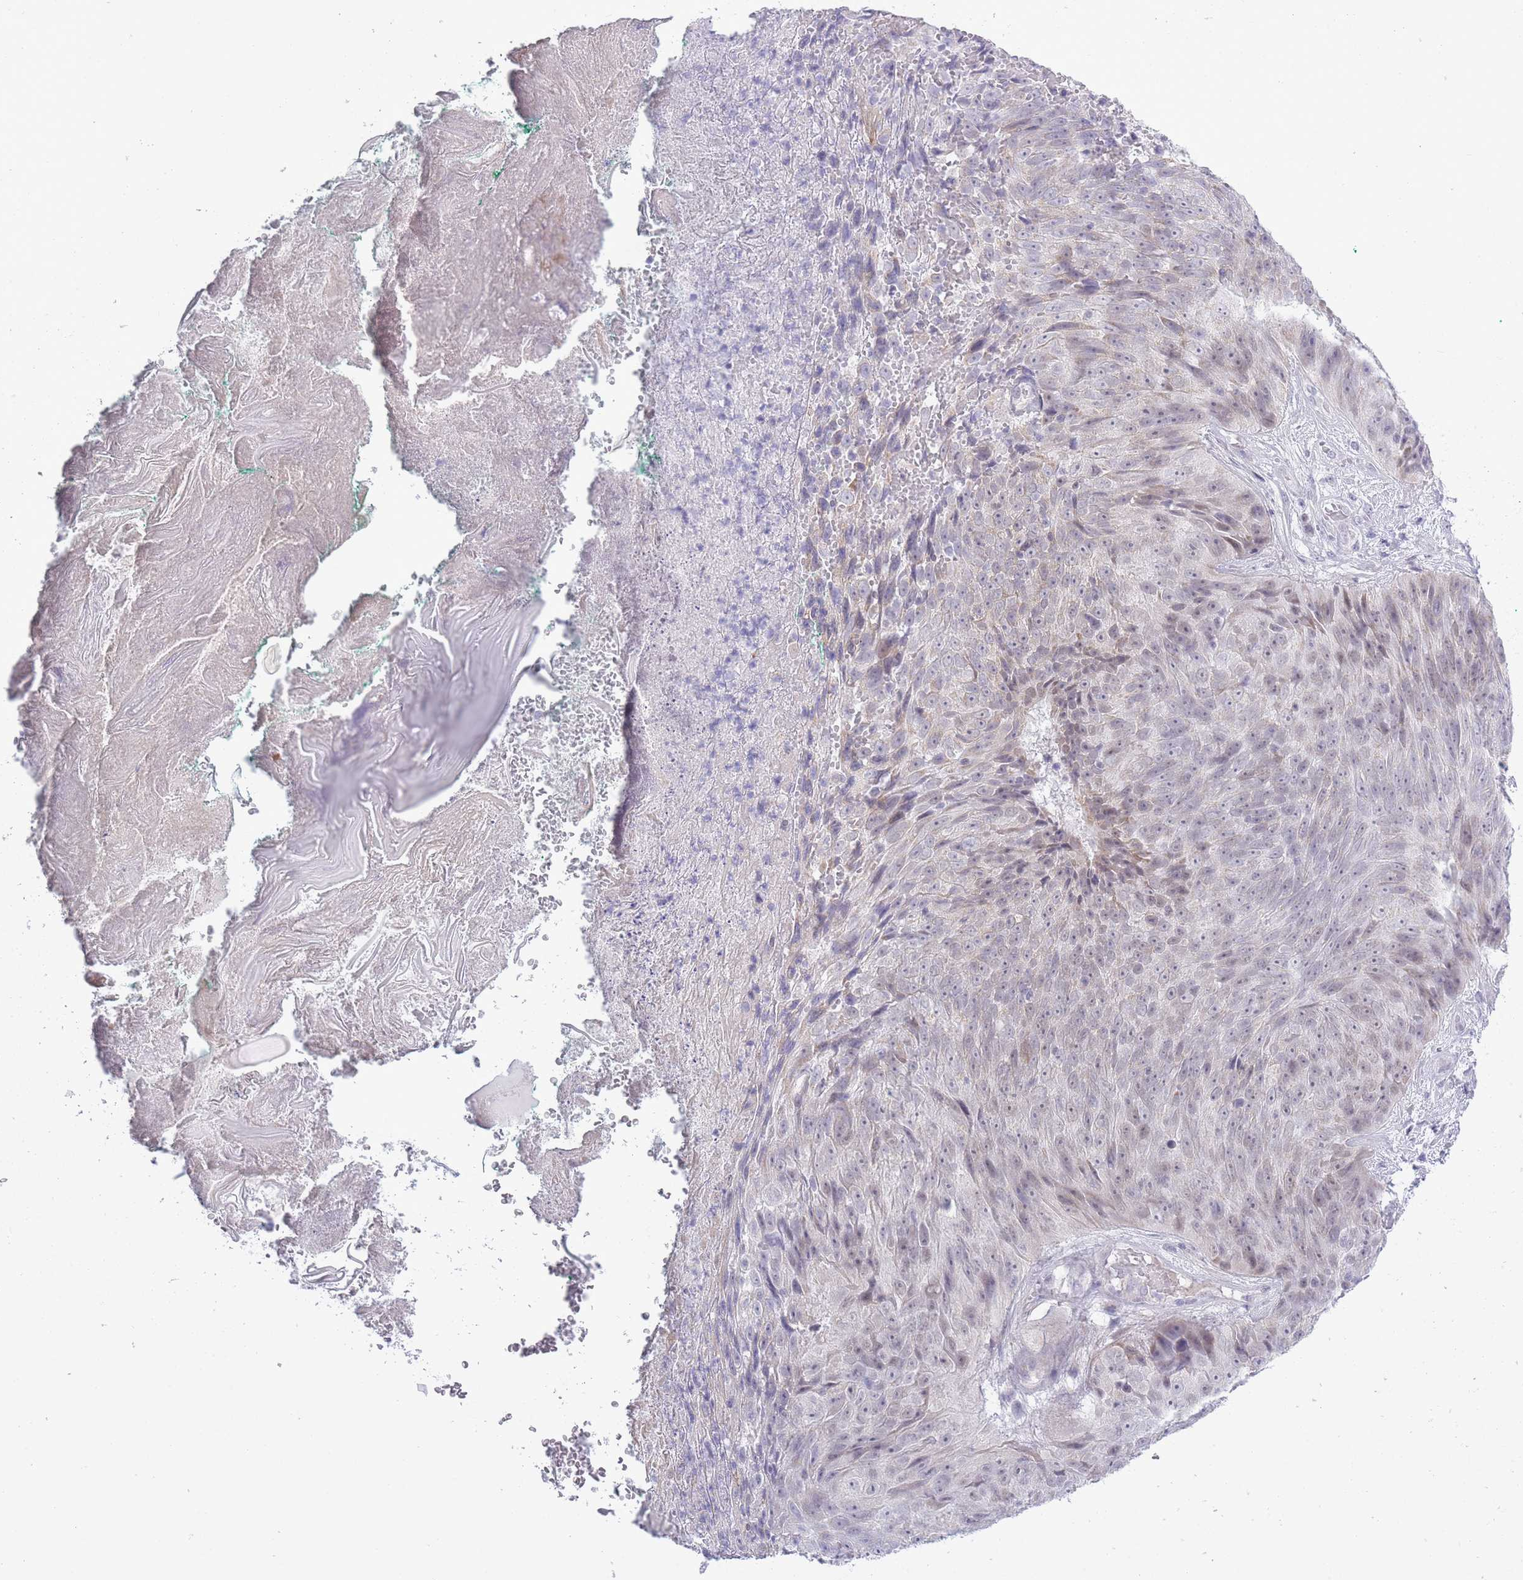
{"staining": {"intensity": "weak", "quantity": "<25%", "location": "nuclear"}, "tissue": "skin cancer", "cell_type": "Tumor cells", "image_type": "cancer", "snomed": [{"axis": "morphology", "description": "Squamous cell carcinoma, NOS"}, {"axis": "topography", "description": "Skin"}], "caption": "Protein analysis of skin cancer displays no significant positivity in tumor cells.", "gene": "ZBTB24", "patient": {"sex": "female", "age": 87}}